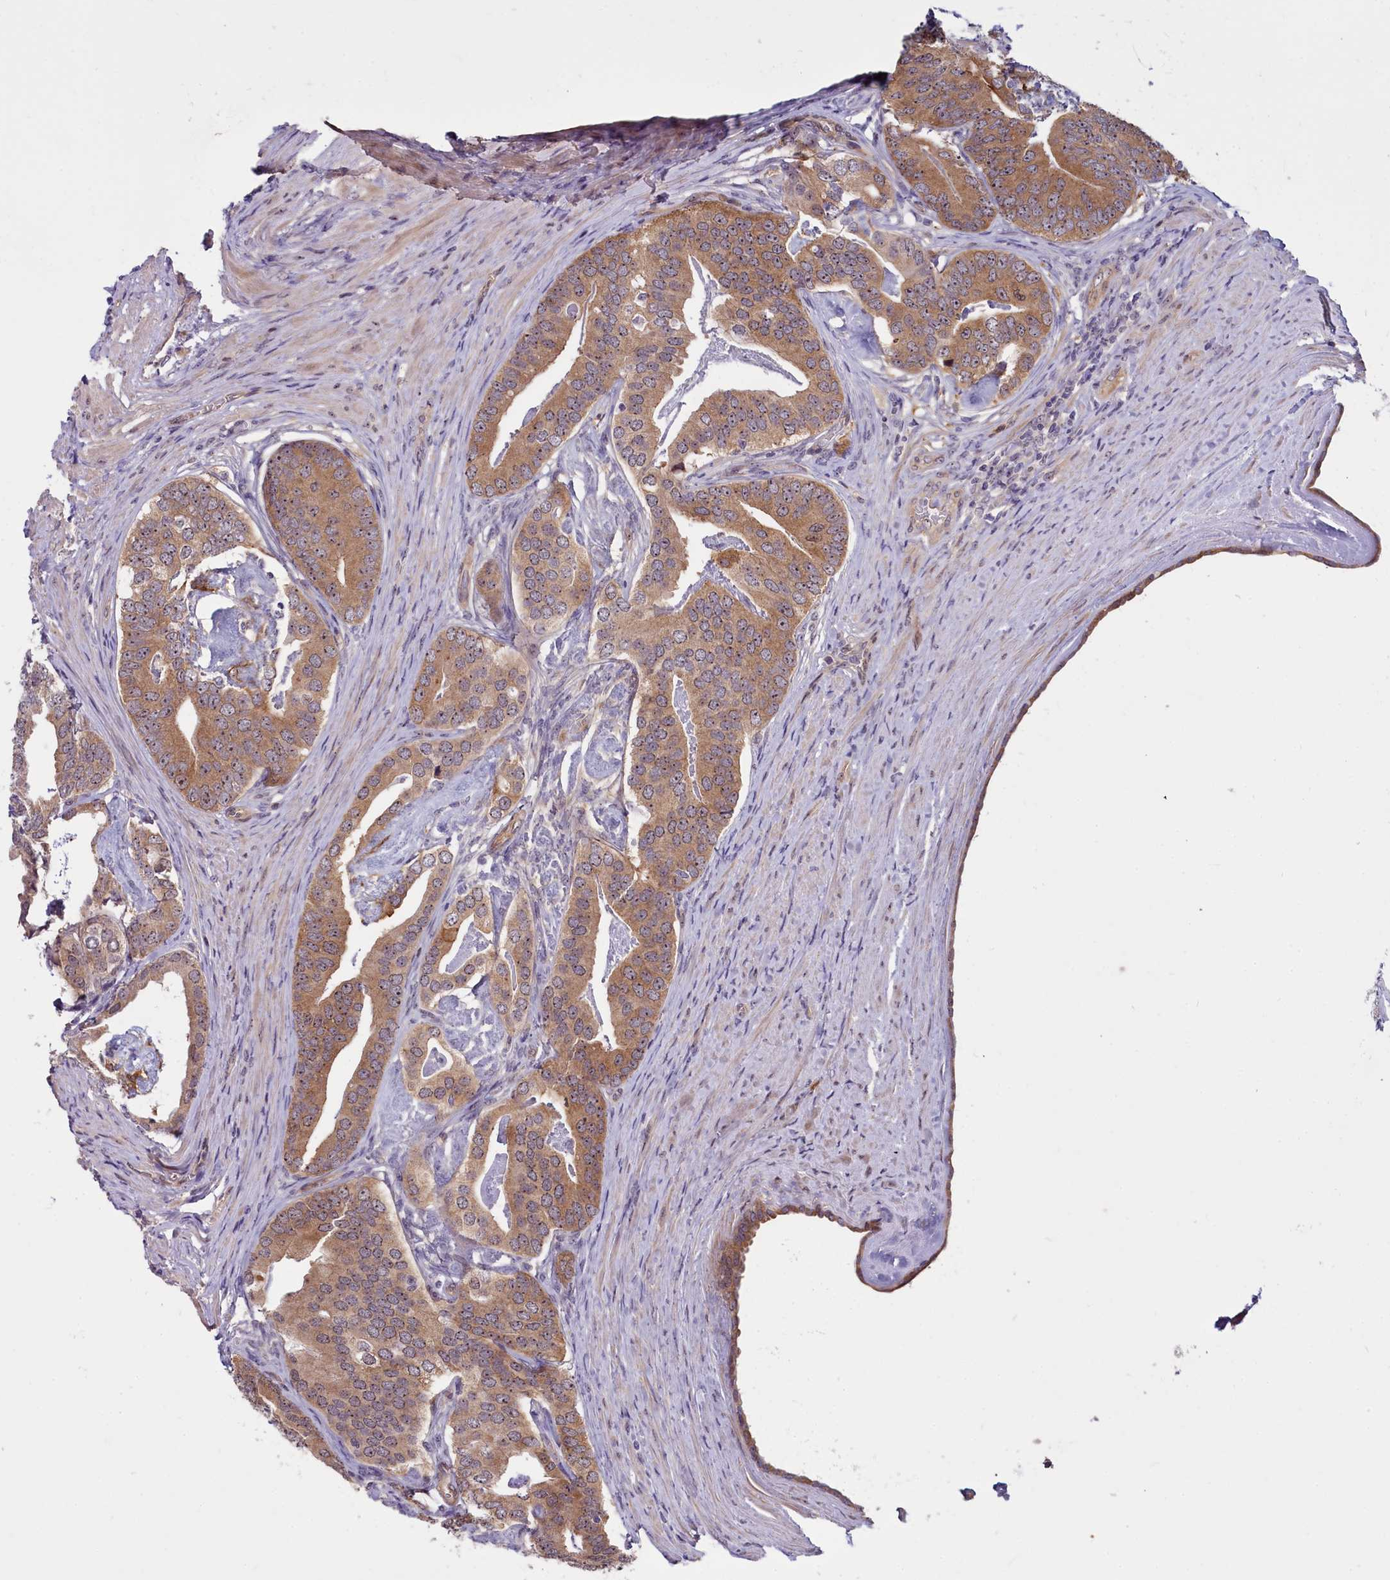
{"staining": {"intensity": "moderate", "quantity": ">75%", "location": "cytoplasmic/membranous"}, "tissue": "prostate cancer", "cell_type": "Tumor cells", "image_type": "cancer", "snomed": [{"axis": "morphology", "description": "Adenocarcinoma, Low grade"}, {"axis": "topography", "description": "Prostate"}], "caption": "The image displays staining of low-grade adenocarcinoma (prostate), revealing moderate cytoplasmic/membranous protein positivity (brown color) within tumor cells. (IHC, brightfield microscopy, high magnification).", "gene": "BCAR1", "patient": {"sex": "male", "age": 71}}